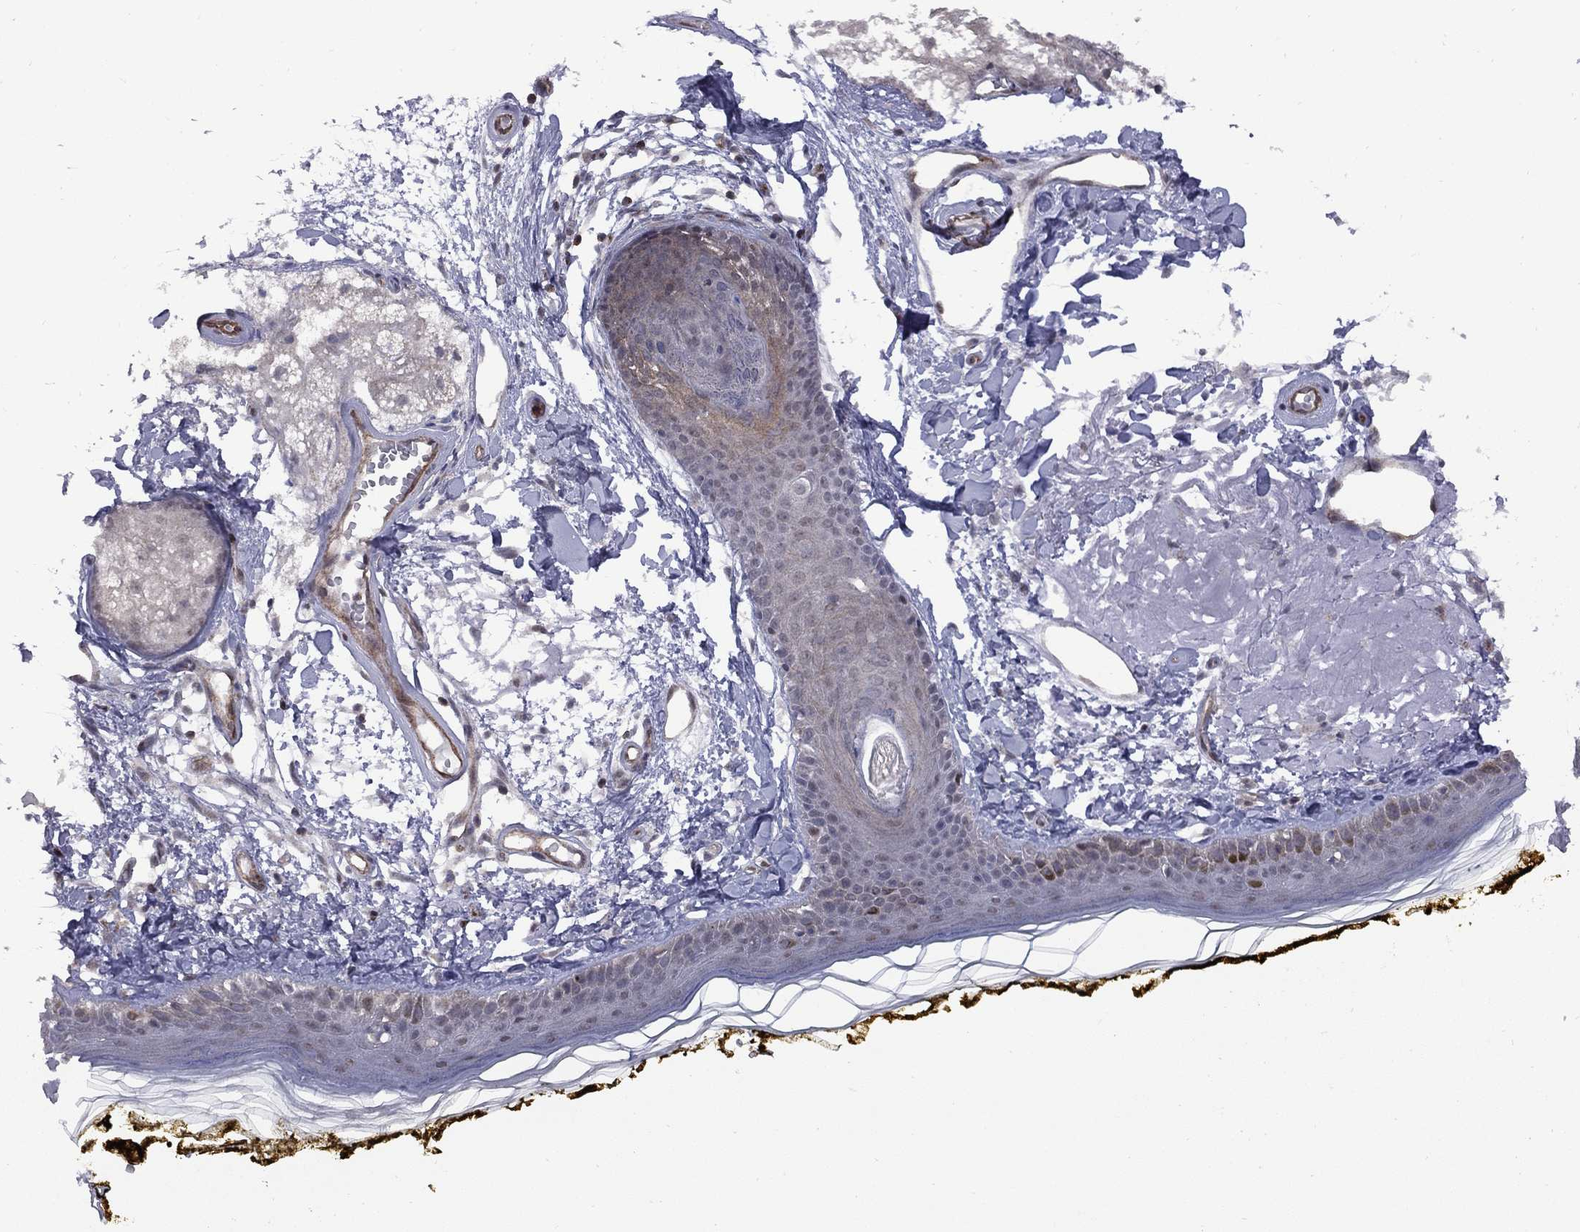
{"staining": {"intensity": "negative", "quantity": "none", "location": "none"}, "tissue": "skin", "cell_type": "Fibroblasts", "image_type": "normal", "snomed": [{"axis": "morphology", "description": "Normal tissue, NOS"}, {"axis": "topography", "description": "Skin"}], "caption": "The micrograph reveals no staining of fibroblasts in normal skin. (DAB immunohistochemistry (IHC), high magnification).", "gene": "BRF1", "patient": {"sex": "male", "age": 76}}